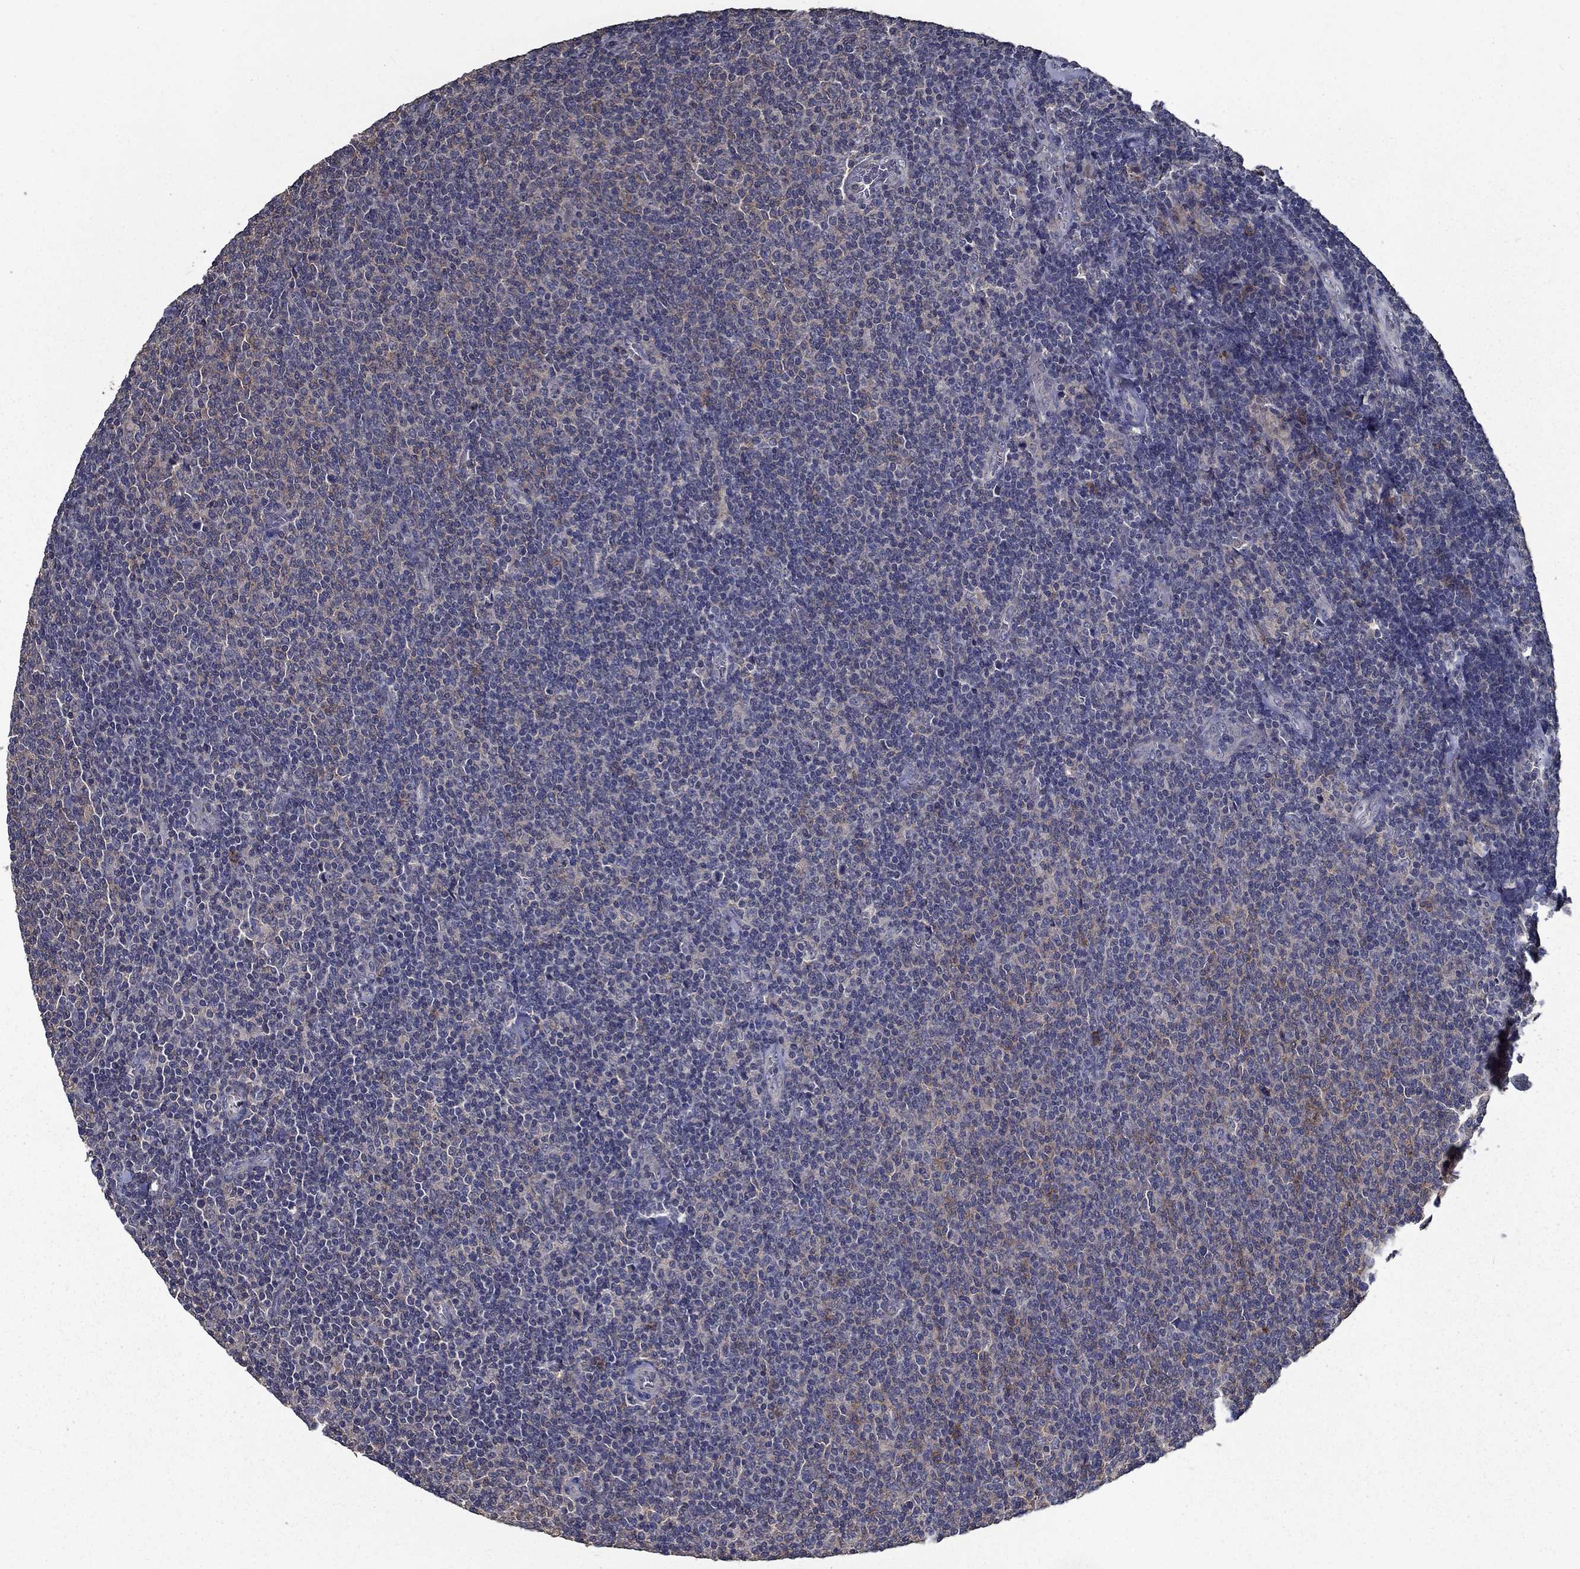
{"staining": {"intensity": "negative", "quantity": "none", "location": "none"}, "tissue": "lymphoma", "cell_type": "Tumor cells", "image_type": "cancer", "snomed": [{"axis": "morphology", "description": "Malignant lymphoma, non-Hodgkin's type, Low grade"}, {"axis": "topography", "description": "Lymph node"}], "caption": "High power microscopy photomicrograph of an immunohistochemistry (IHC) photomicrograph of lymphoma, revealing no significant expression in tumor cells.", "gene": "SLC44A1", "patient": {"sex": "male", "age": 52}}